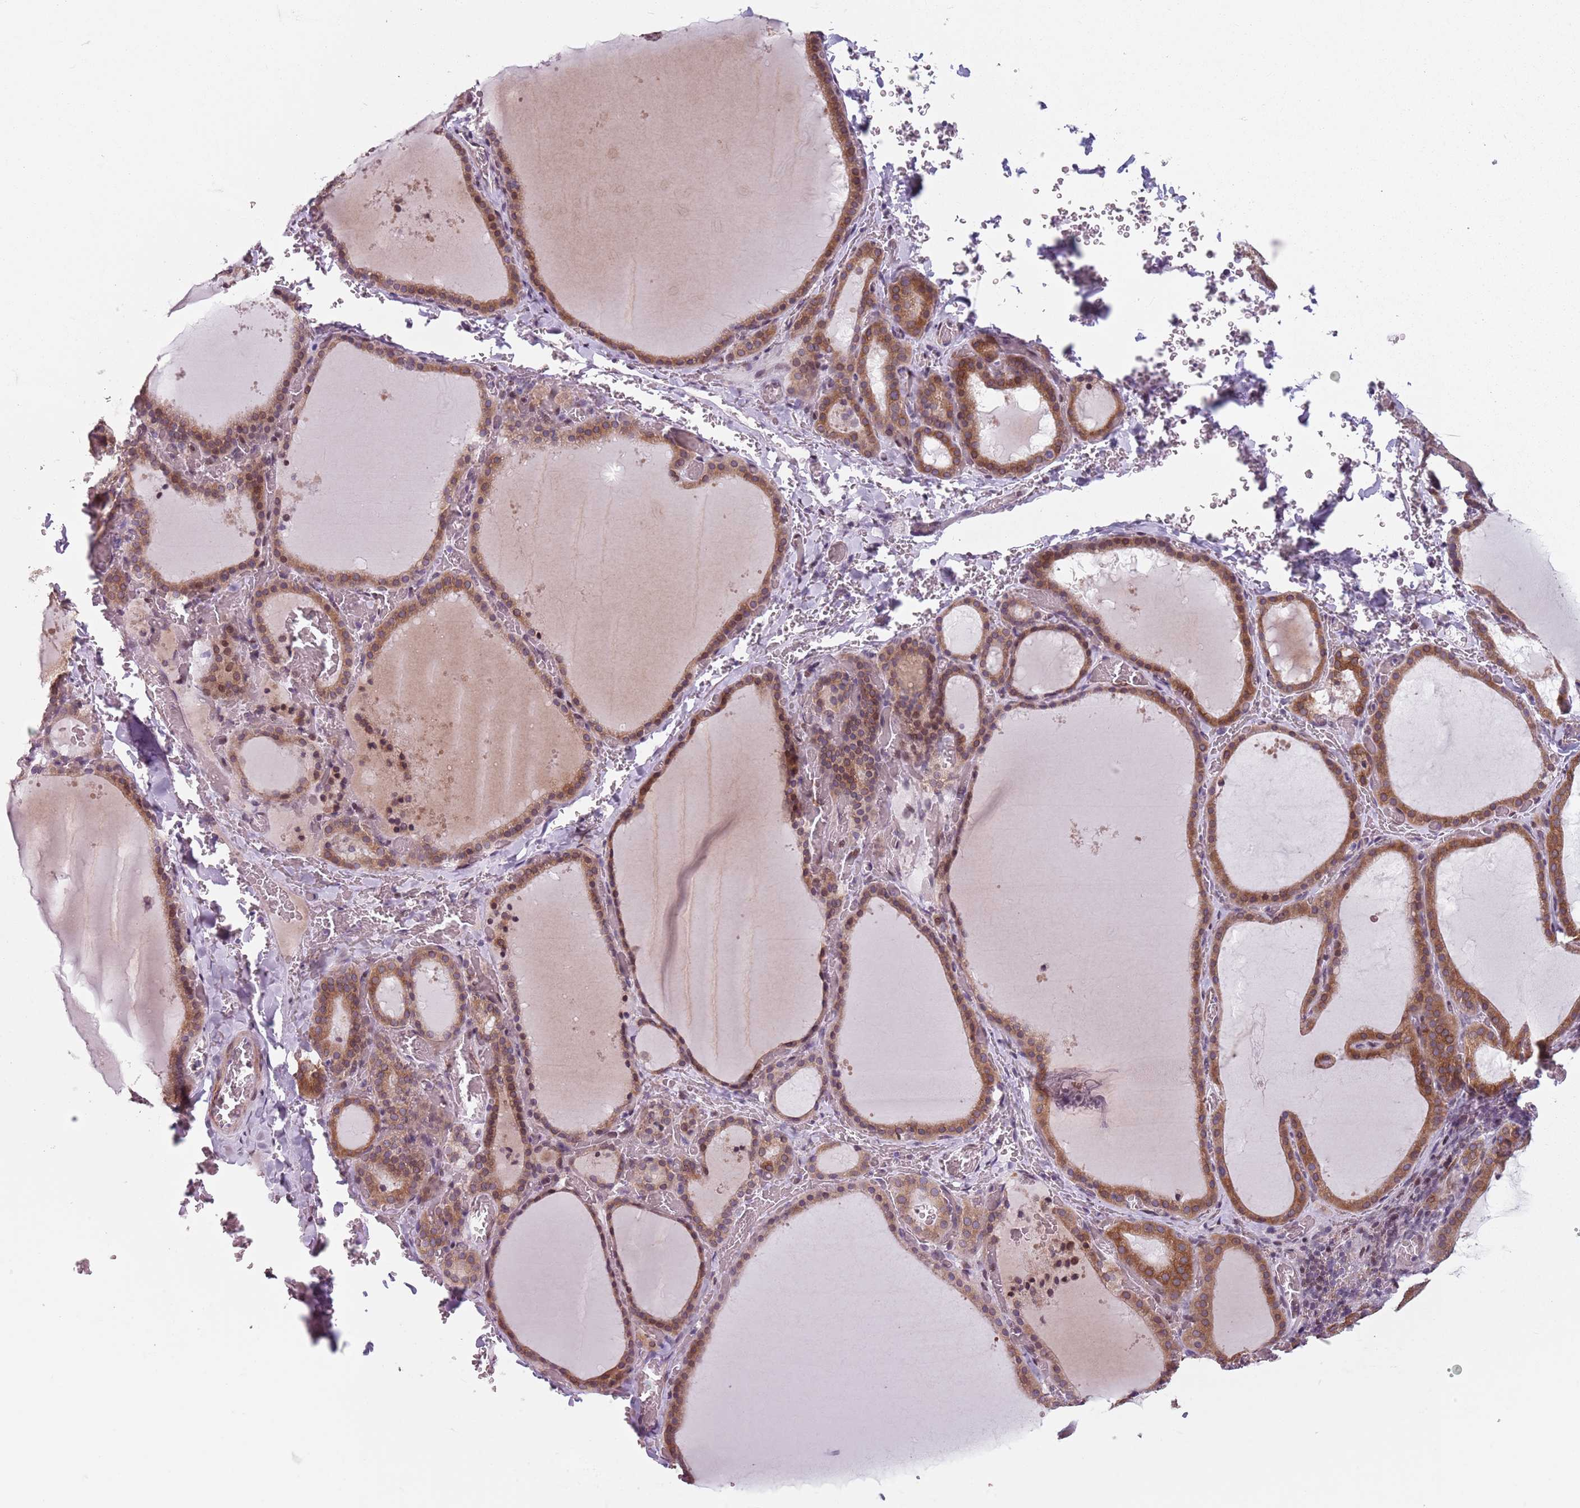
{"staining": {"intensity": "moderate", "quantity": ">75%", "location": "cytoplasmic/membranous,nuclear"}, "tissue": "thyroid gland", "cell_type": "Glandular cells", "image_type": "normal", "snomed": [{"axis": "morphology", "description": "Normal tissue, NOS"}, {"axis": "topography", "description": "Thyroid gland"}], "caption": "Moderate cytoplasmic/membranous,nuclear staining for a protein is present in about >75% of glandular cells of benign thyroid gland using immunohistochemistry (IHC).", "gene": "TMC4", "patient": {"sex": "female", "age": 39}}